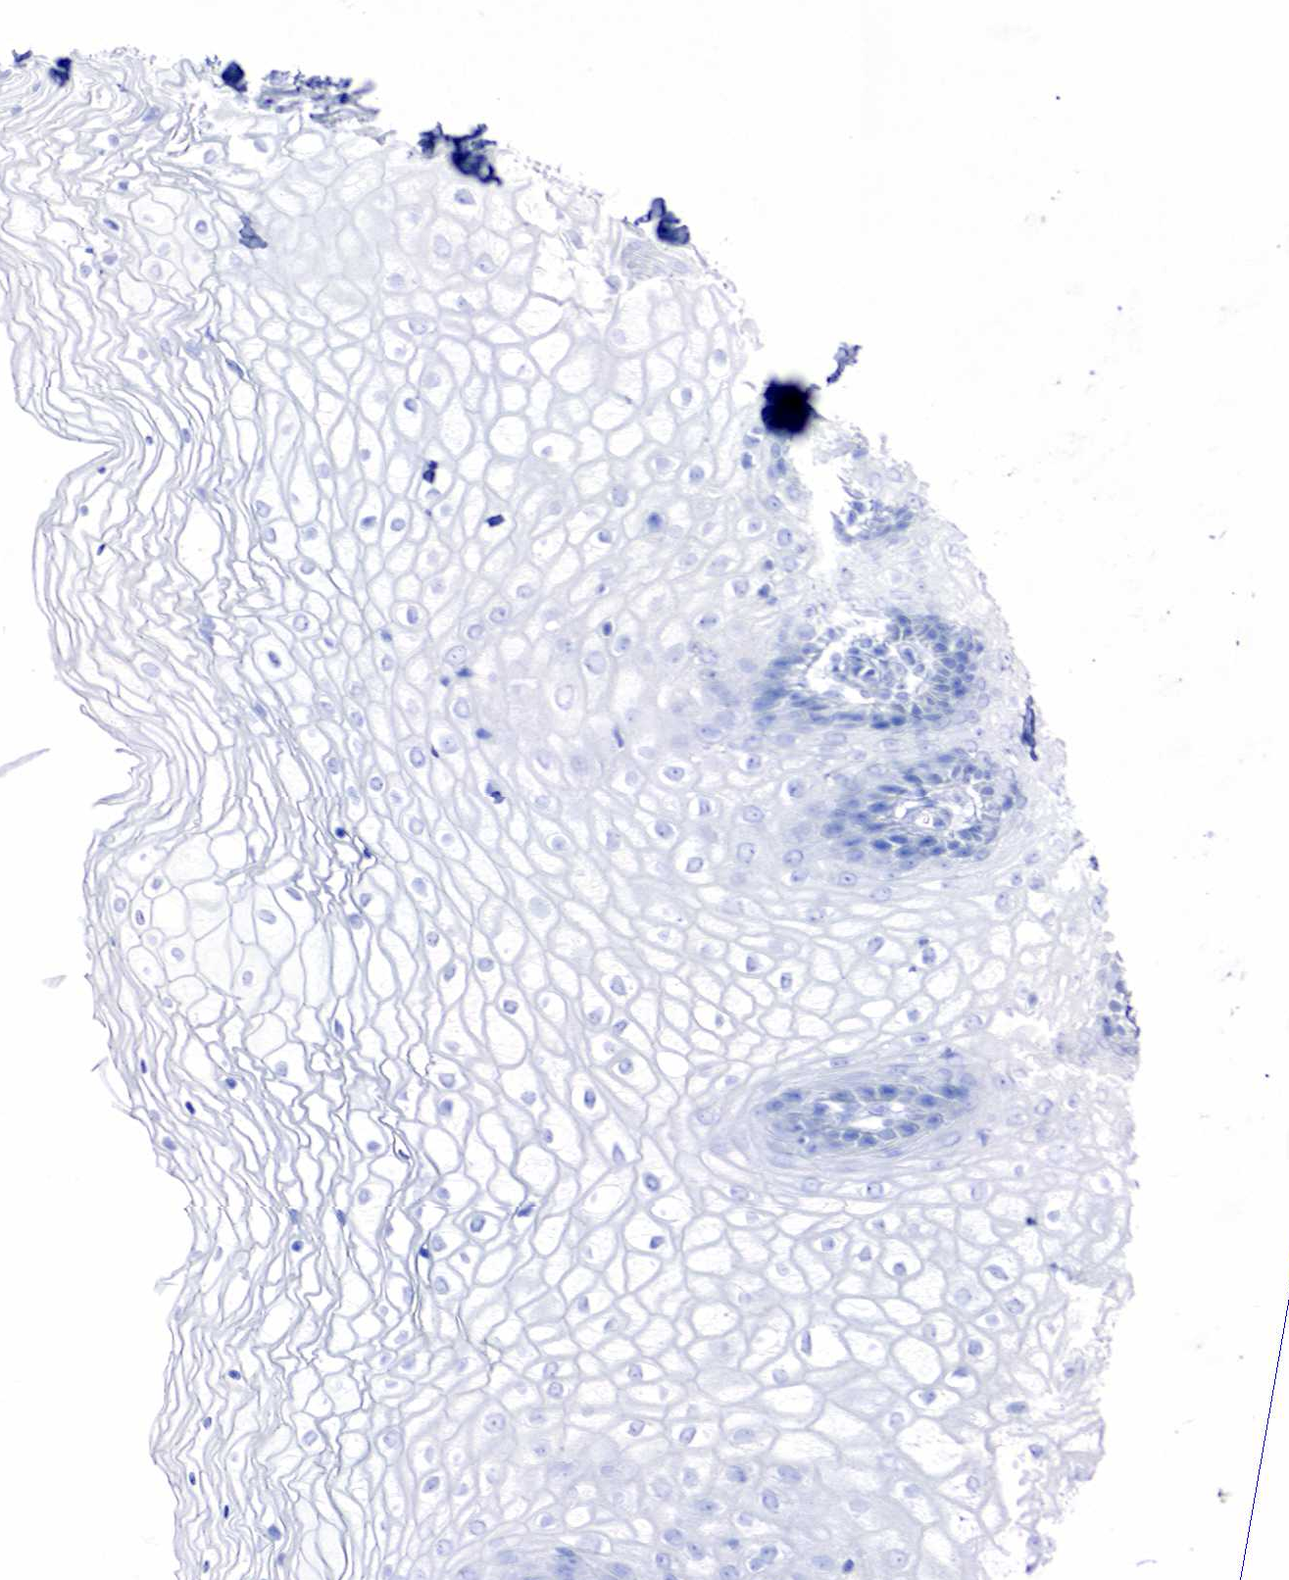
{"staining": {"intensity": "negative", "quantity": "none", "location": "none"}, "tissue": "vagina", "cell_type": "Squamous epithelial cells", "image_type": "normal", "snomed": [{"axis": "morphology", "description": "Normal tissue, NOS"}, {"axis": "topography", "description": "Vagina"}], "caption": "Immunohistochemical staining of normal human vagina exhibits no significant staining in squamous epithelial cells.", "gene": "PTH", "patient": {"sex": "female", "age": 34}}